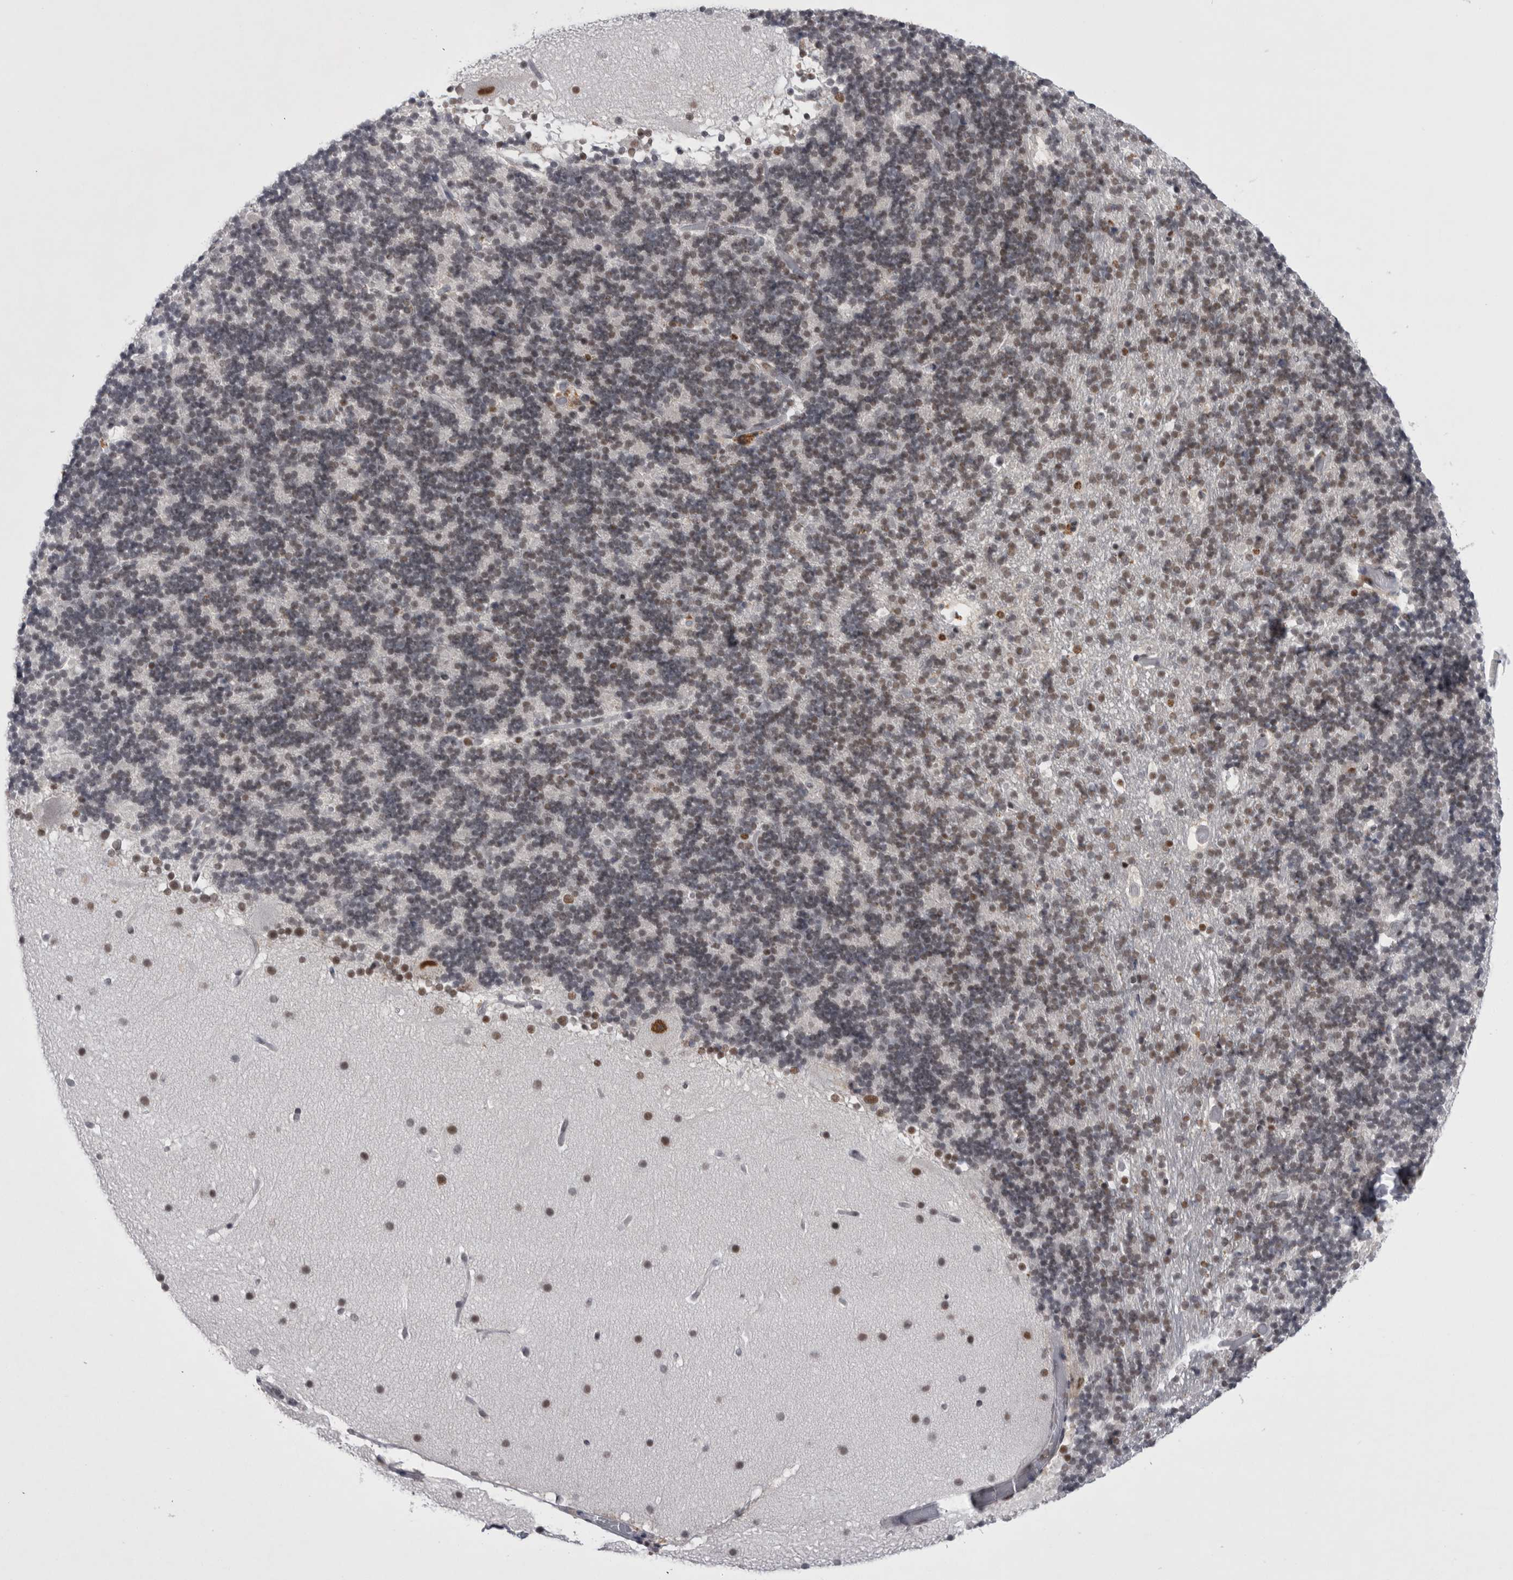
{"staining": {"intensity": "weak", "quantity": "<25%", "location": "nuclear"}, "tissue": "cerebellum", "cell_type": "Cells in granular layer", "image_type": "normal", "snomed": [{"axis": "morphology", "description": "Normal tissue, NOS"}, {"axis": "topography", "description": "Cerebellum"}], "caption": "This histopathology image is of normal cerebellum stained with immunohistochemistry (IHC) to label a protein in brown with the nuclei are counter-stained blue. There is no expression in cells in granular layer.", "gene": "PSMB2", "patient": {"sex": "male", "age": 57}}